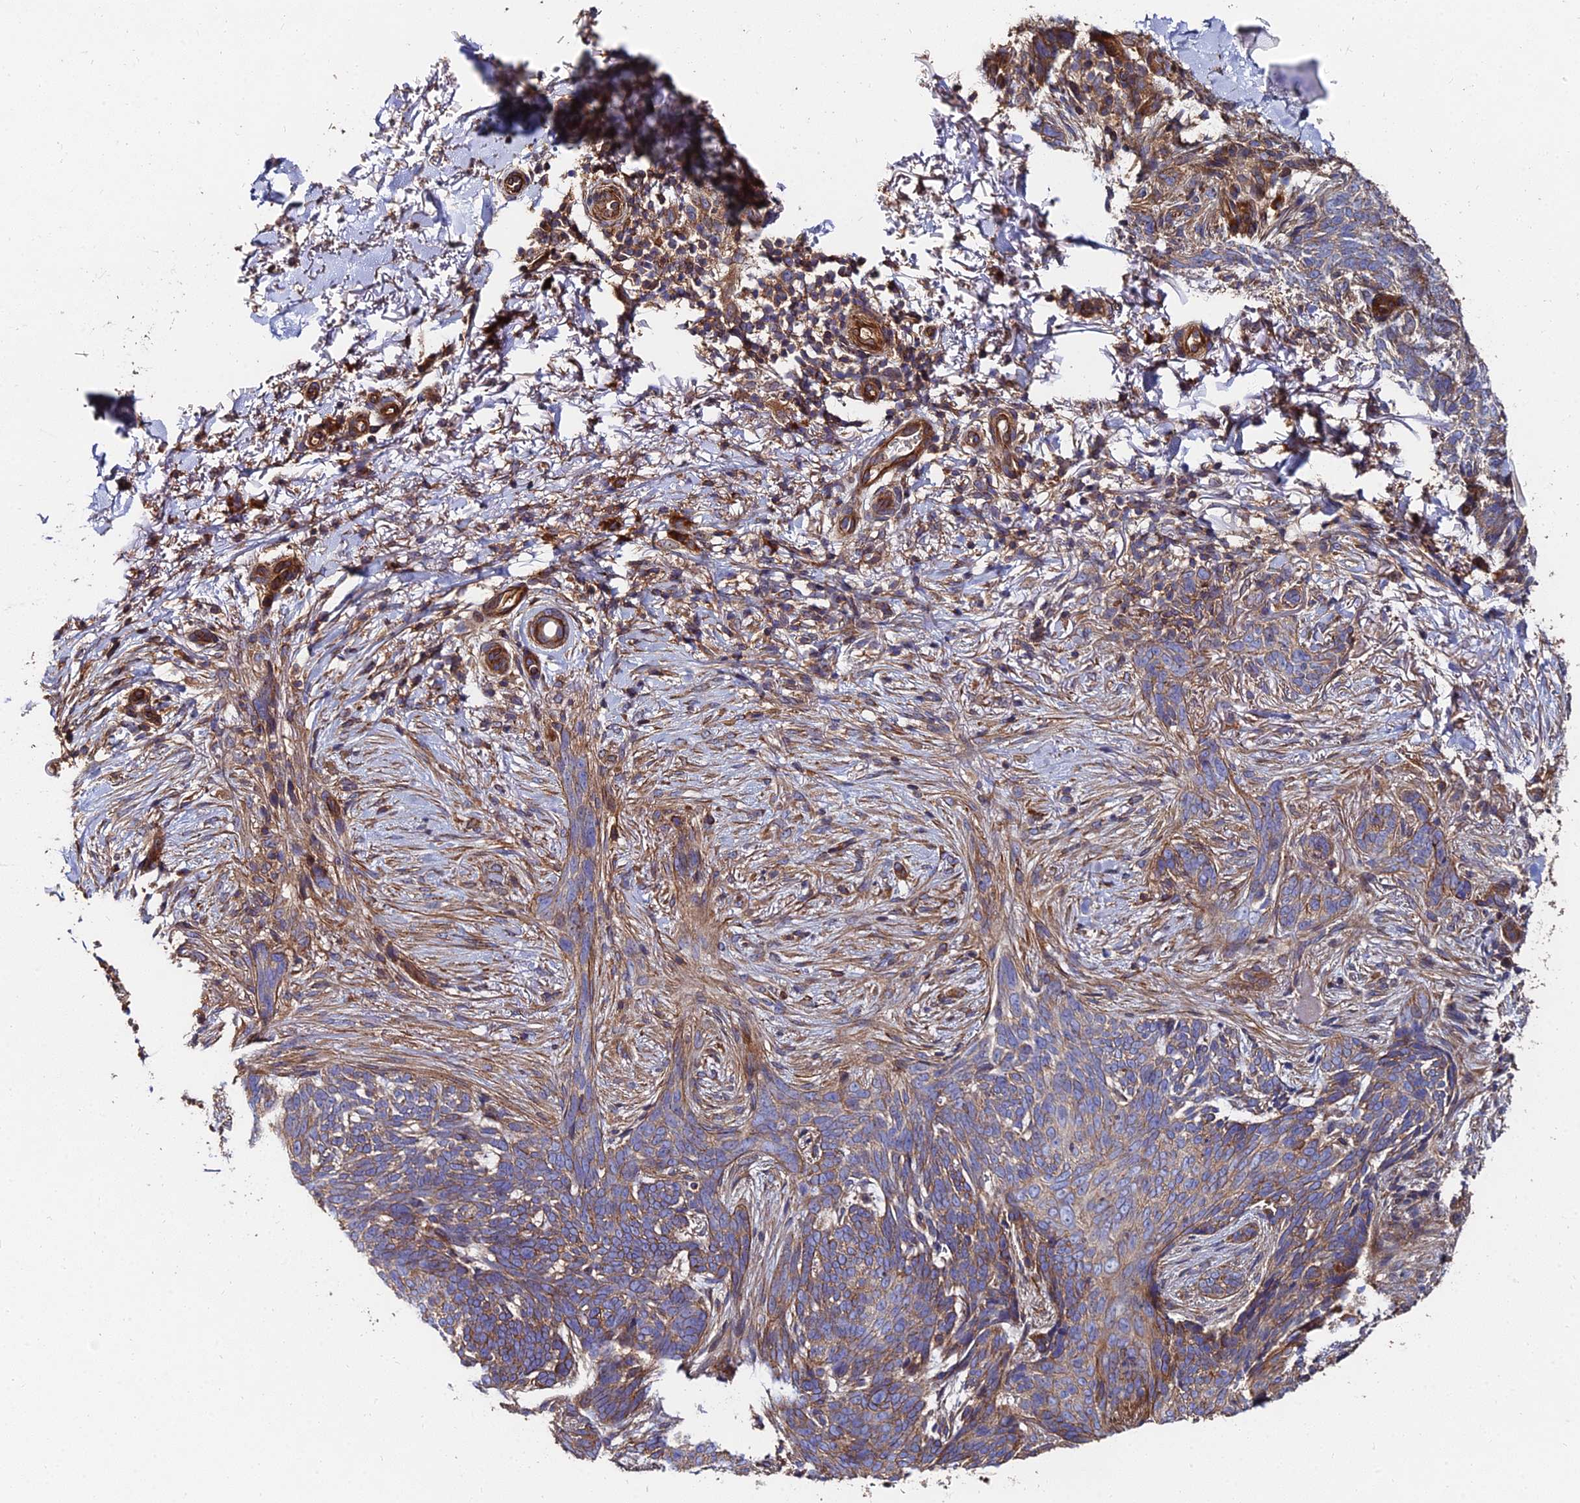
{"staining": {"intensity": "weak", "quantity": "25%-75%", "location": "cytoplasmic/membranous"}, "tissue": "skin cancer", "cell_type": "Tumor cells", "image_type": "cancer", "snomed": [{"axis": "morphology", "description": "Normal tissue, NOS"}, {"axis": "morphology", "description": "Basal cell carcinoma"}, {"axis": "topography", "description": "Skin"}], "caption": "About 25%-75% of tumor cells in human skin cancer (basal cell carcinoma) exhibit weak cytoplasmic/membranous protein staining as visualized by brown immunohistochemical staining.", "gene": "EXT1", "patient": {"sex": "female", "age": 67}}